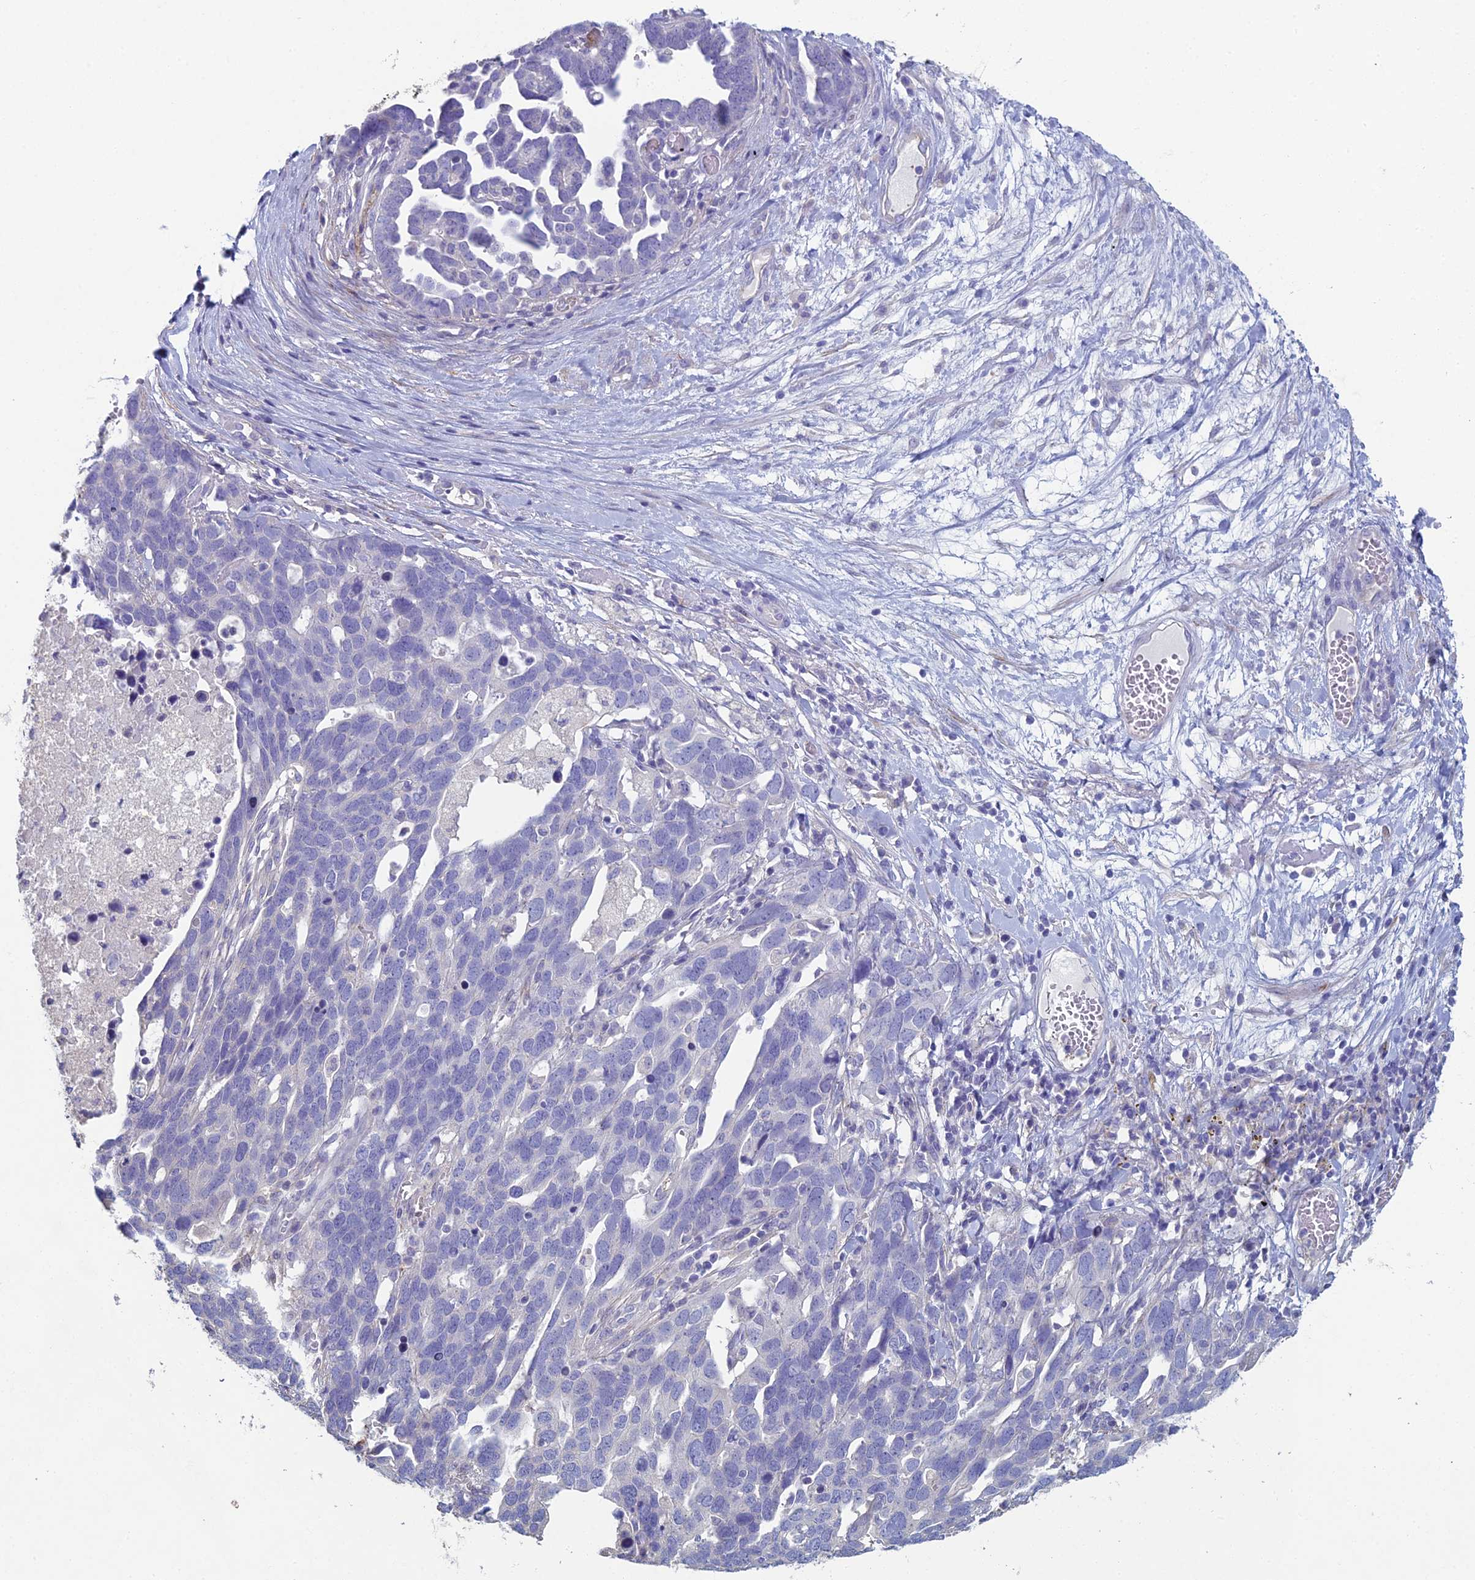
{"staining": {"intensity": "negative", "quantity": "none", "location": "none"}, "tissue": "ovarian cancer", "cell_type": "Tumor cells", "image_type": "cancer", "snomed": [{"axis": "morphology", "description": "Cystadenocarcinoma, serous, NOS"}, {"axis": "topography", "description": "Ovary"}], "caption": "An image of ovarian serous cystadenocarcinoma stained for a protein reveals no brown staining in tumor cells. (DAB immunohistochemistry visualized using brightfield microscopy, high magnification).", "gene": "NCAM1", "patient": {"sex": "female", "age": 54}}